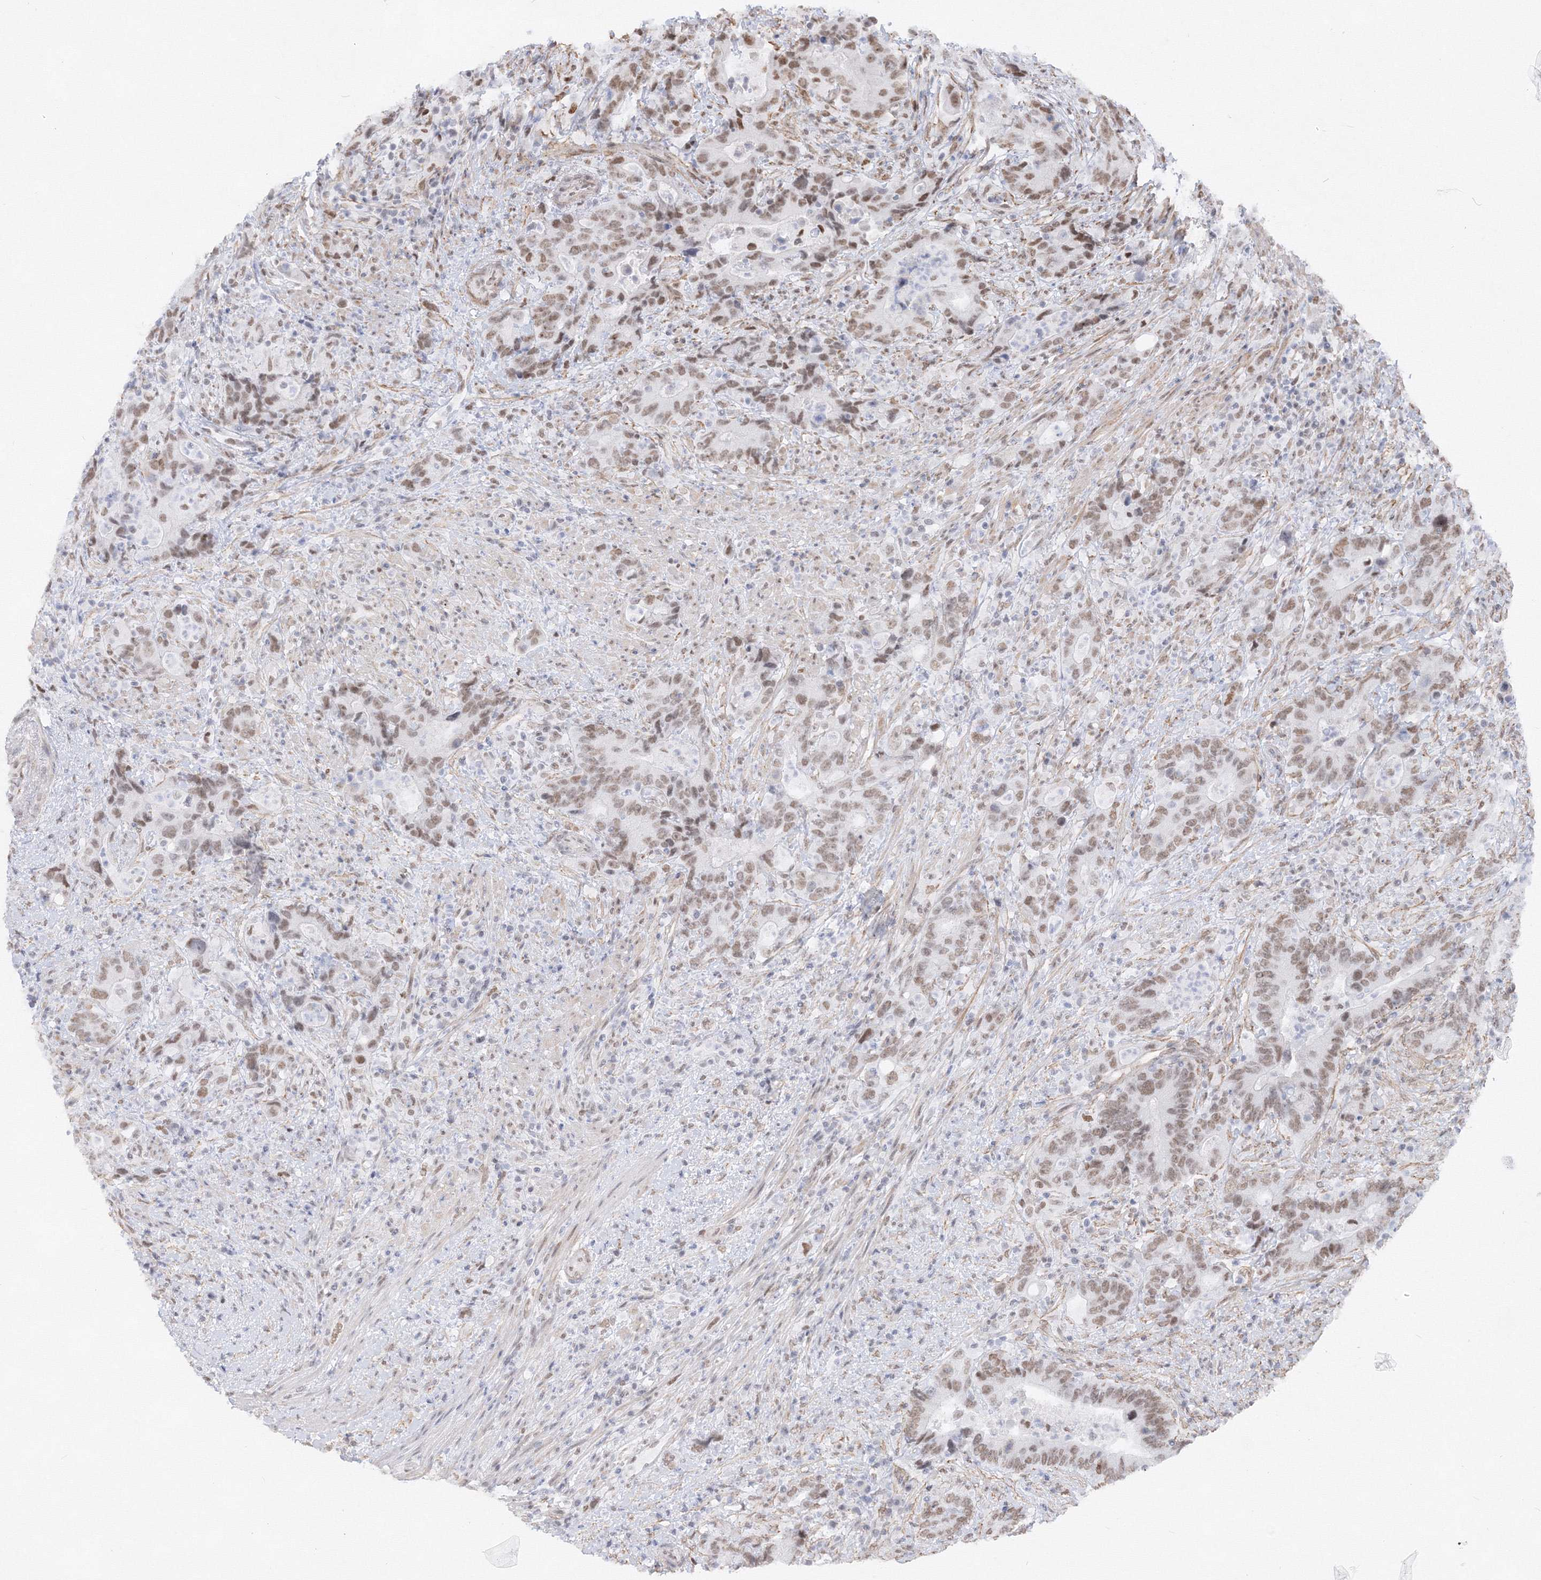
{"staining": {"intensity": "weak", "quantity": ">75%", "location": "nuclear"}, "tissue": "colorectal cancer", "cell_type": "Tumor cells", "image_type": "cancer", "snomed": [{"axis": "morphology", "description": "Adenocarcinoma, NOS"}, {"axis": "topography", "description": "Colon"}], "caption": "Protein analysis of adenocarcinoma (colorectal) tissue exhibits weak nuclear staining in about >75% of tumor cells.", "gene": "ZNF638", "patient": {"sex": "female", "age": 75}}